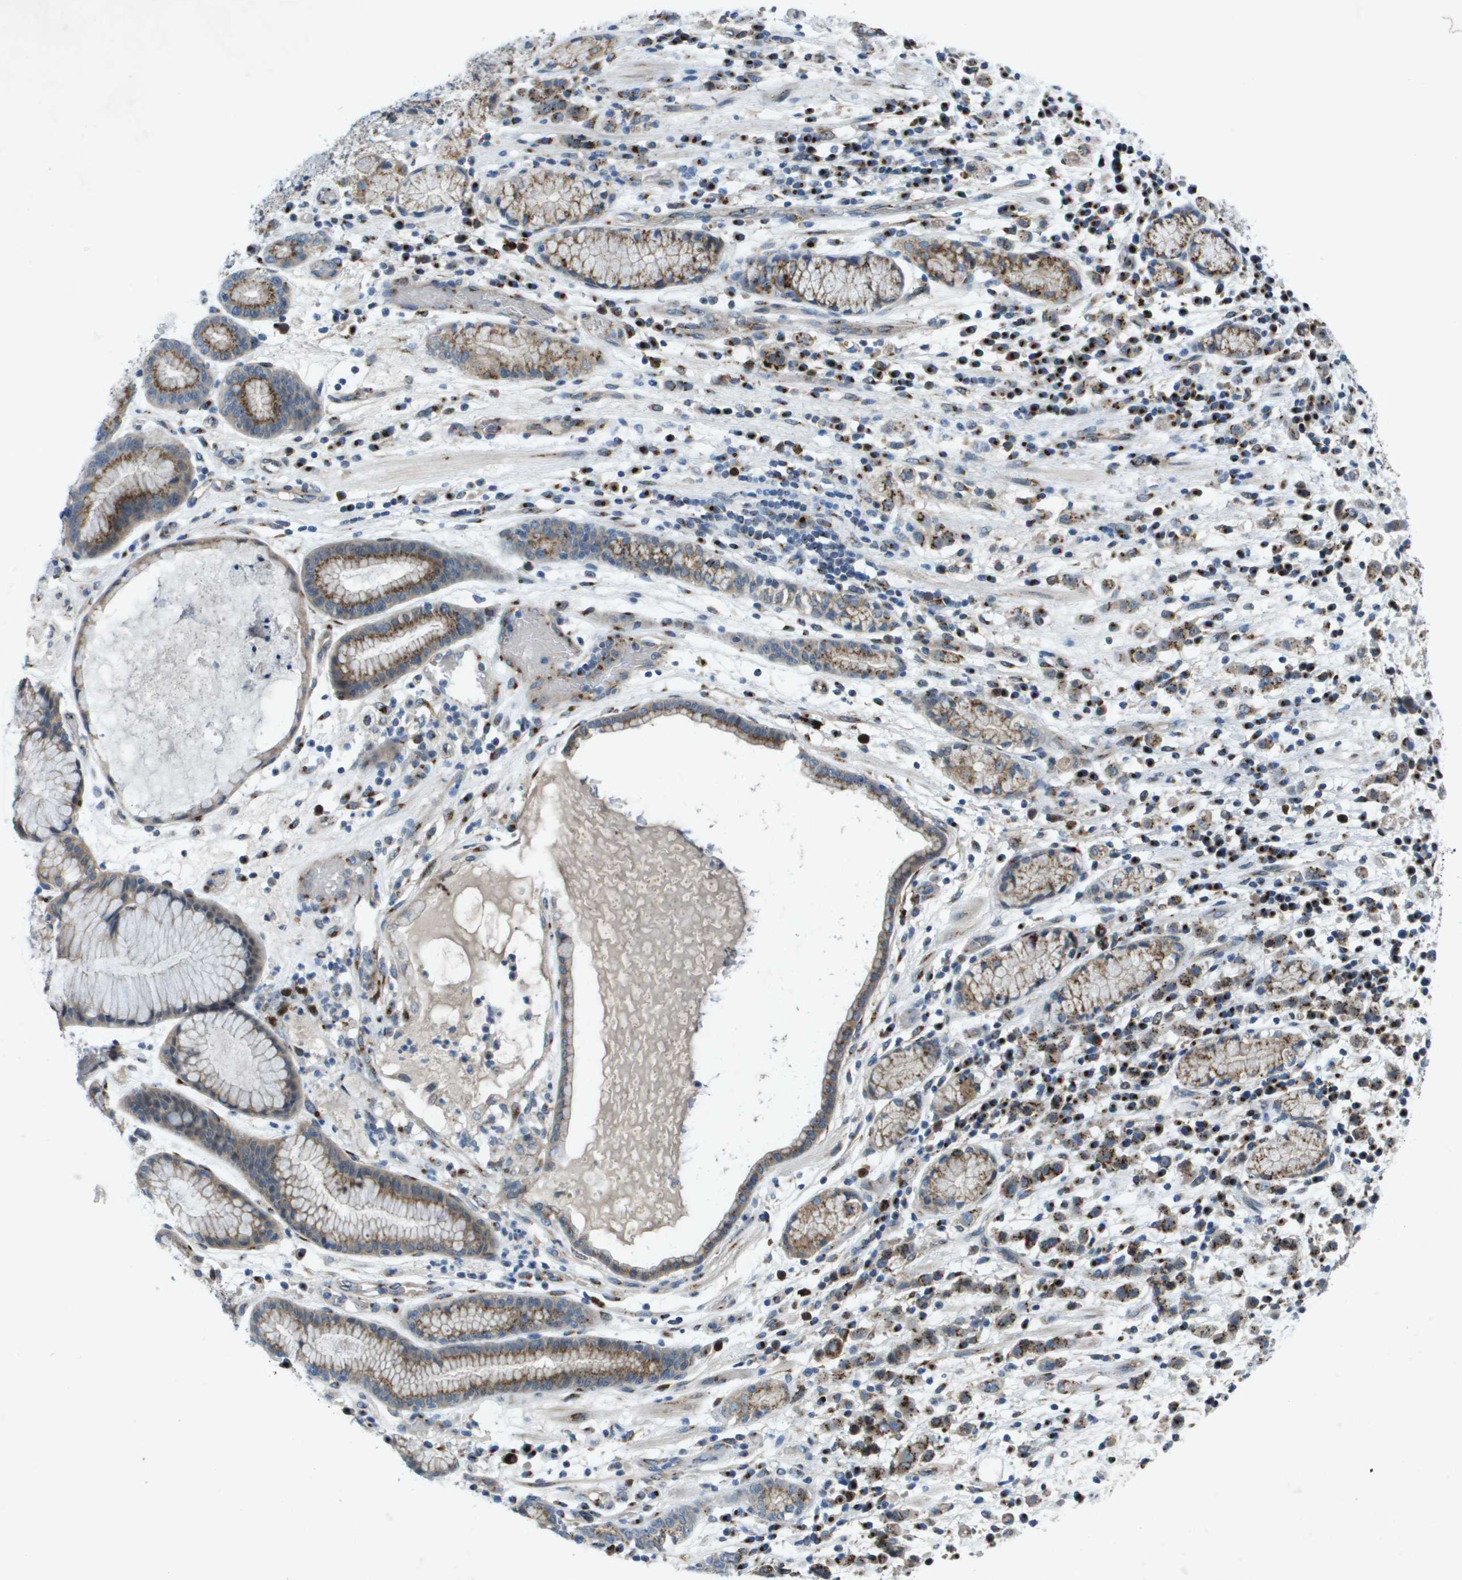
{"staining": {"intensity": "moderate", "quantity": ">75%", "location": "cytoplasmic/membranous"}, "tissue": "stomach cancer", "cell_type": "Tumor cells", "image_type": "cancer", "snomed": [{"axis": "morphology", "description": "Adenocarcinoma, NOS"}, {"axis": "topography", "description": "Stomach, lower"}], "caption": "Adenocarcinoma (stomach) stained for a protein (brown) reveals moderate cytoplasmic/membranous positive expression in about >75% of tumor cells.", "gene": "QSOX2", "patient": {"sex": "male", "age": 88}}